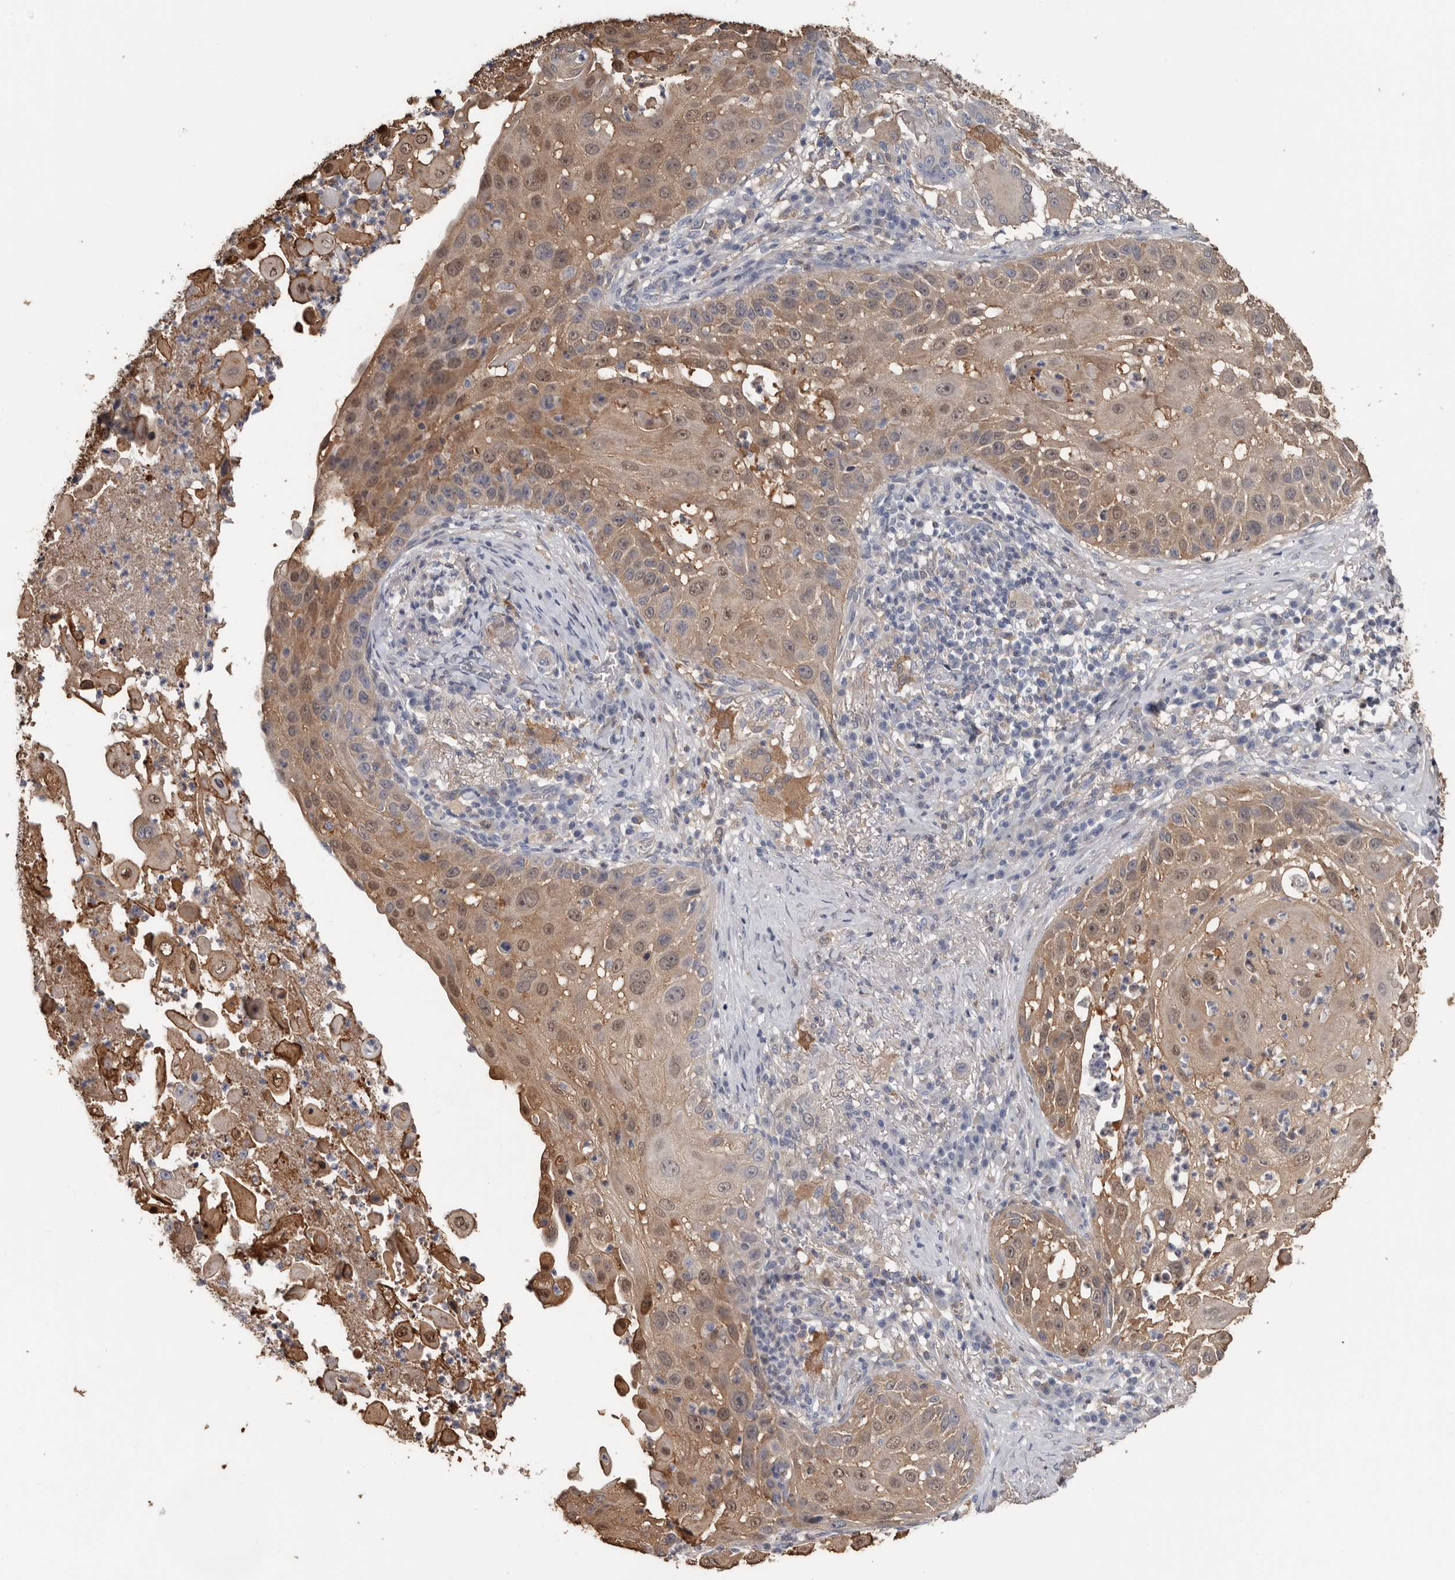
{"staining": {"intensity": "weak", "quantity": ">75%", "location": "cytoplasmic/membranous,nuclear"}, "tissue": "skin cancer", "cell_type": "Tumor cells", "image_type": "cancer", "snomed": [{"axis": "morphology", "description": "Squamous cell carcinoma, NOS"}, {"axis": "topography", "description": "Skin"}], "caption": "IHC (DAB) staining of human skin cancer (squamous cell carcinoma) displays weak cytoplasmic/membranous and nuclear protein positivity in approximately >75% of tumor cells.", "gene": "FABP7", "patient": {"sex": "female", "age": 44}}